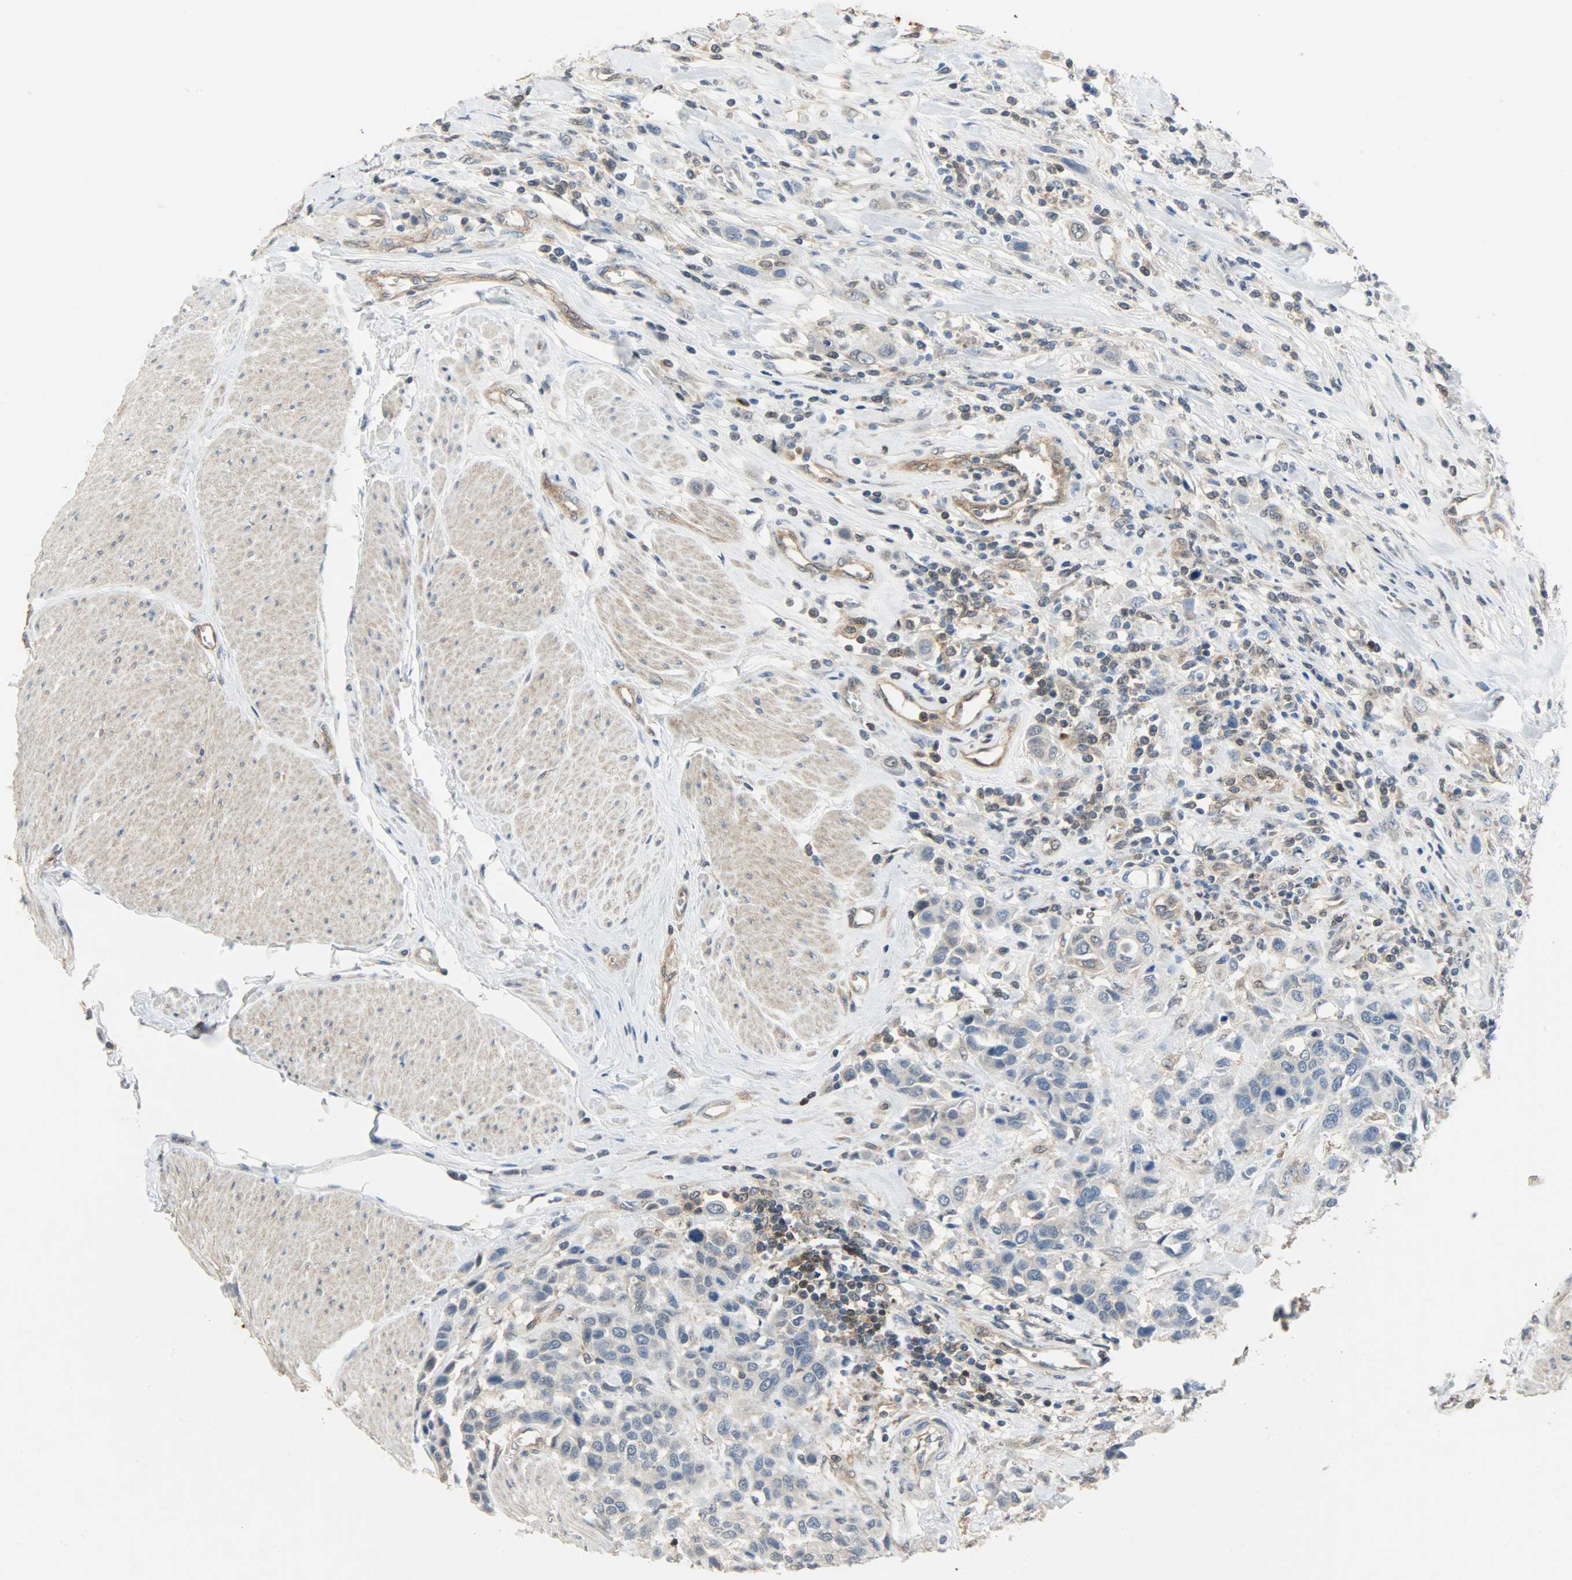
{"staining": {"intensity": "negative", "quantity": "none", "location": "none"}, "tissue": "urothelial cancer", "cell_type": "Tumor cells", "image_type": "cancer", "snomed": [{"axis": "morphology", "description": "Urothelial carcinoma, High grade"}, {"axis": "topography", "description": "Urinary bladder"}], "caption": "Photomicrograph shows no significant protein positivity in tumor cells of urothelial cancer. (DAB (3,3'-diaminobenzidine) immunohistochemistry (IHC), high magnification).", "gene": "TRIM21", "patient": {"sex": "male", "age": 50}}